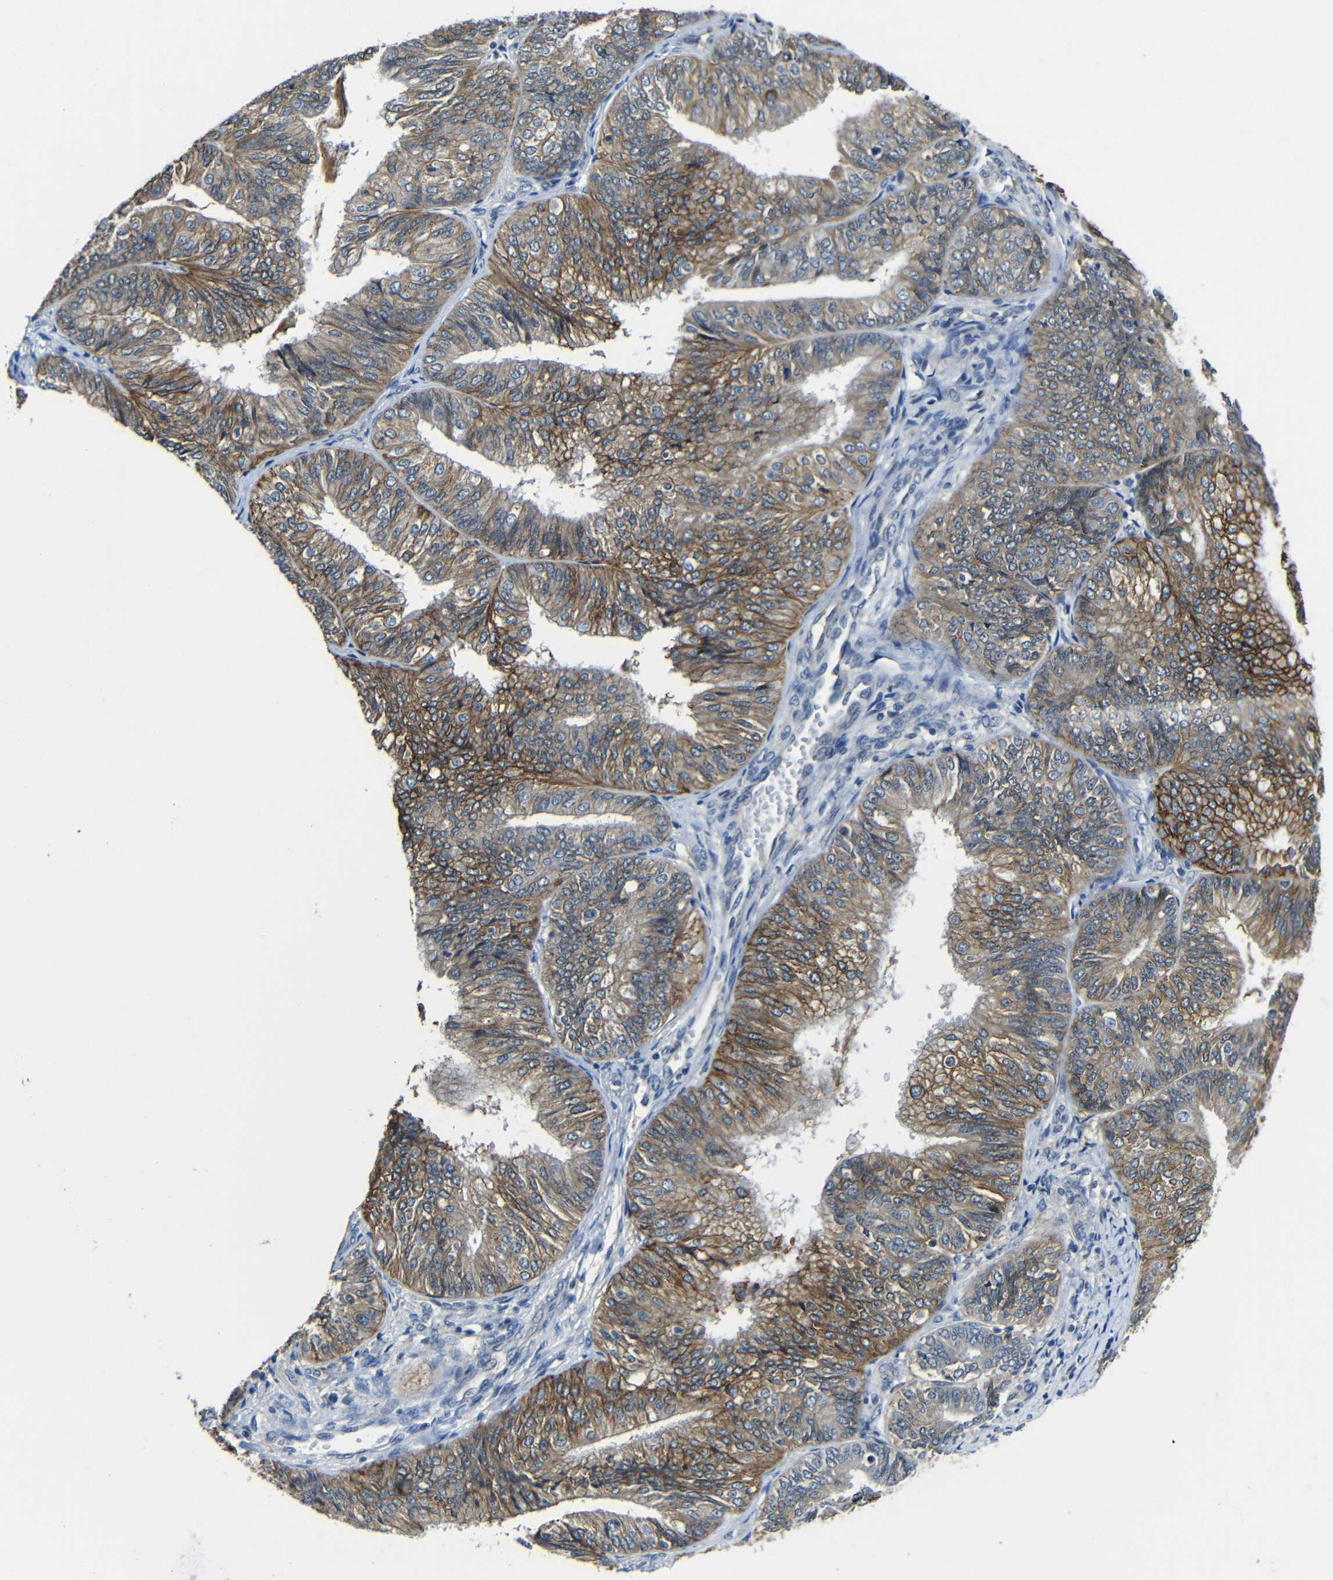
{"staining": {"intensity": "moderate", "quantity": ">75%", "location": "cytoplasmic/membranous"}, "tissue": "endometrial cancer", "cell_type": "Tumor cells", "image_type": "cancer", "snomed": [{"axis": "morphology", "description": "Adenocarcinoma, NOS"}, {"axis": "topography", "description": "Endometrium"}], "caption": "Endometrial cancer (adenocarcinoma) stained with DAB IHC displays medium levels of moderate cytoplasmic/membranous expression in approximately >75% of tumor cells. (Brightfield microscopy of DAB IHC at high magnification).", "gene": "ZNF90", "patient": {"sex": "female", "age": 58}}